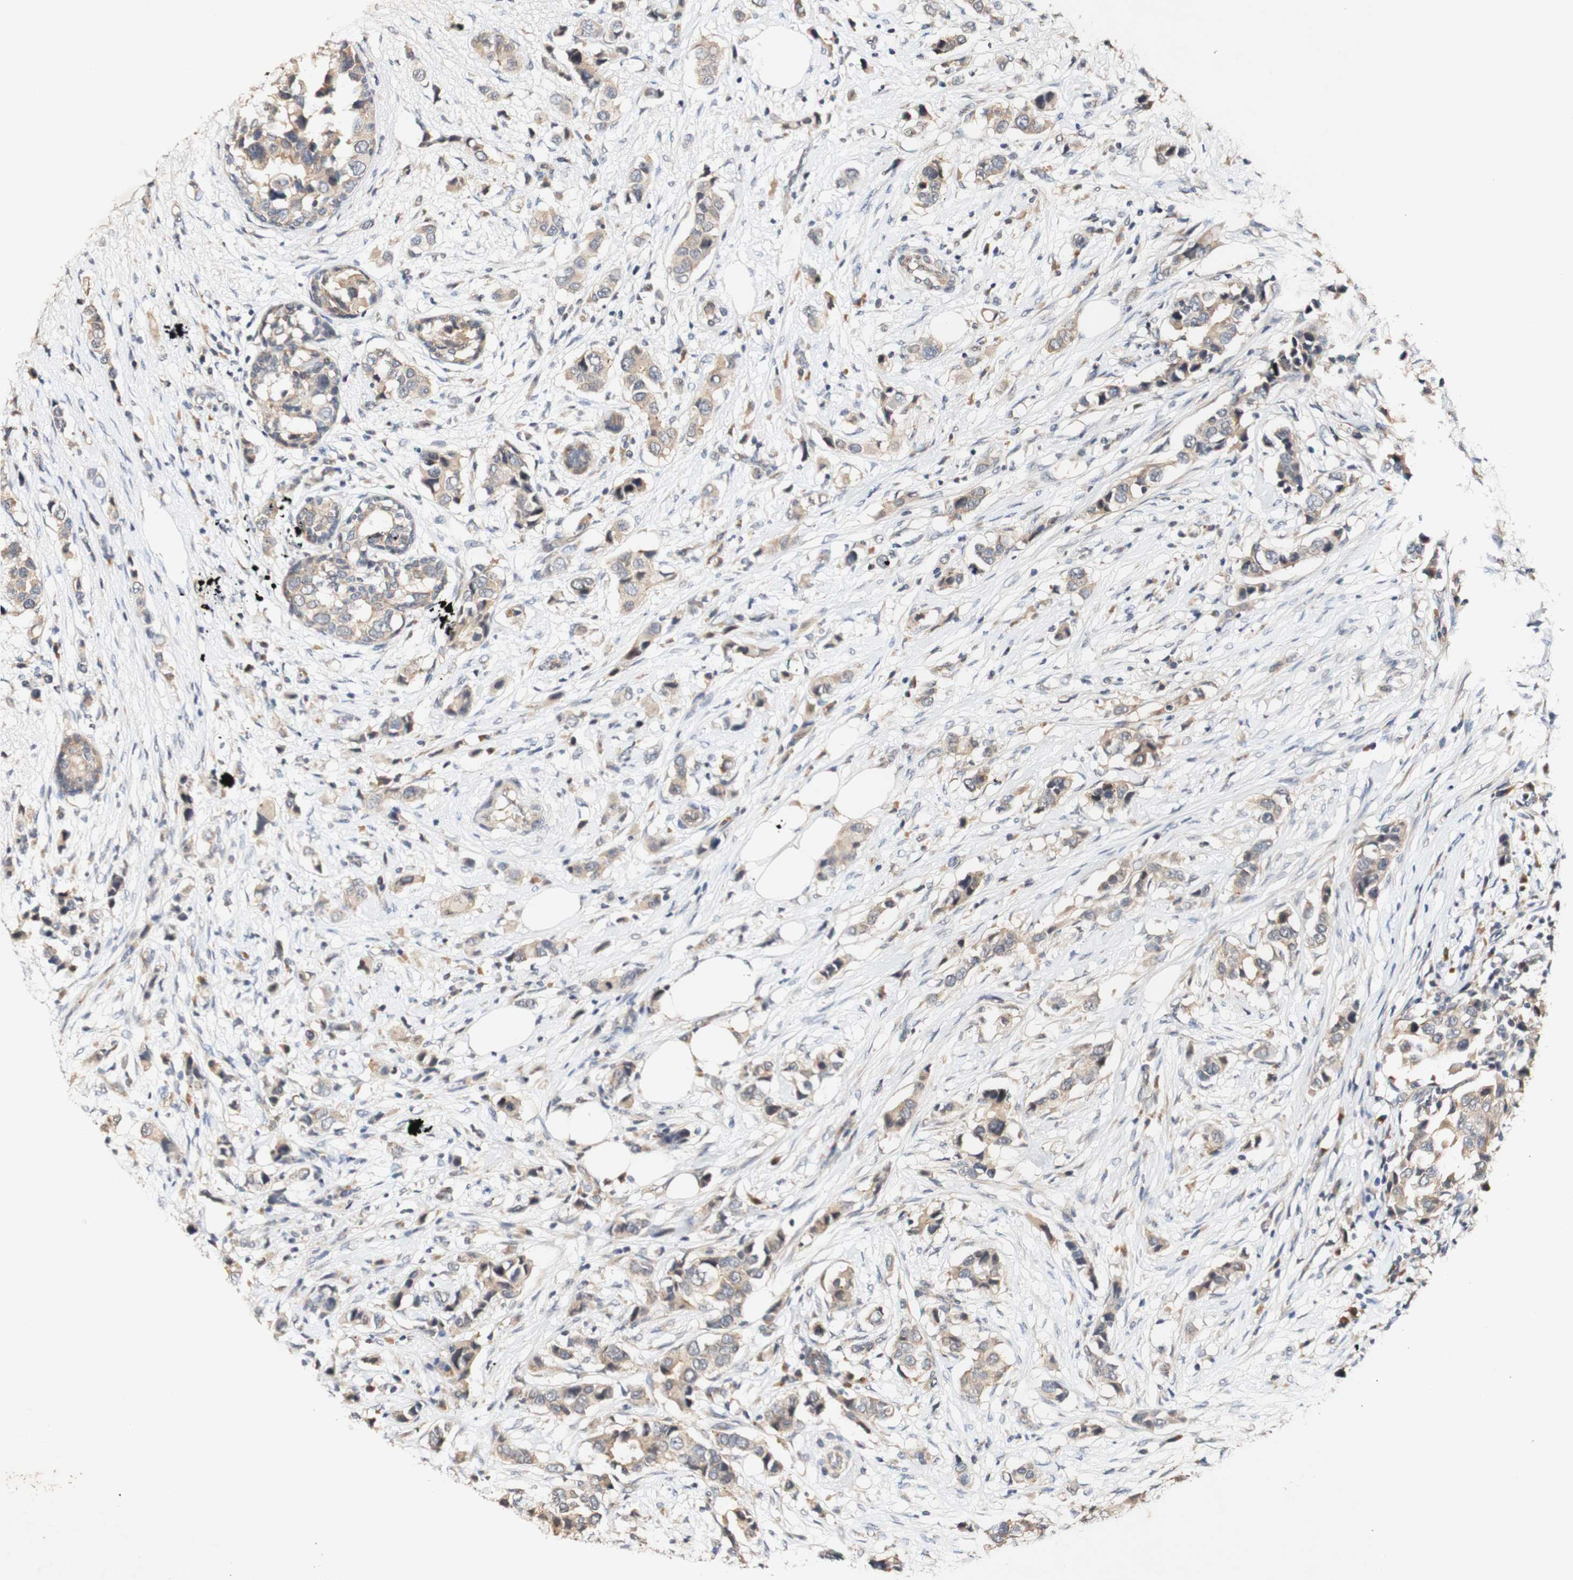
{"staining": {"intensity": "moderate", "quantity": ">75%", "location": "cytoplasmic/membranous"}, "tissue": "breast cancer", "cell_type": "Tumor cells", "image_type": "cancer", "snomed": [{"axis": "morphology", "description": "Normal tissue, NOS"}, {"axis": "morphology", "description": "Duct carcinoma"}, {"axis": "topography", "description": "Breast"}], "caption": "Invasive ductal carcinoma (breast) stained with DAB immunohistochemistry (IHC) demonstrates medium levels of moderate cytoplasmic/membranous expression in about >75% of tumor cells.", "gene": "PIN1", "patient": {"sex": "female", "age": 50}}